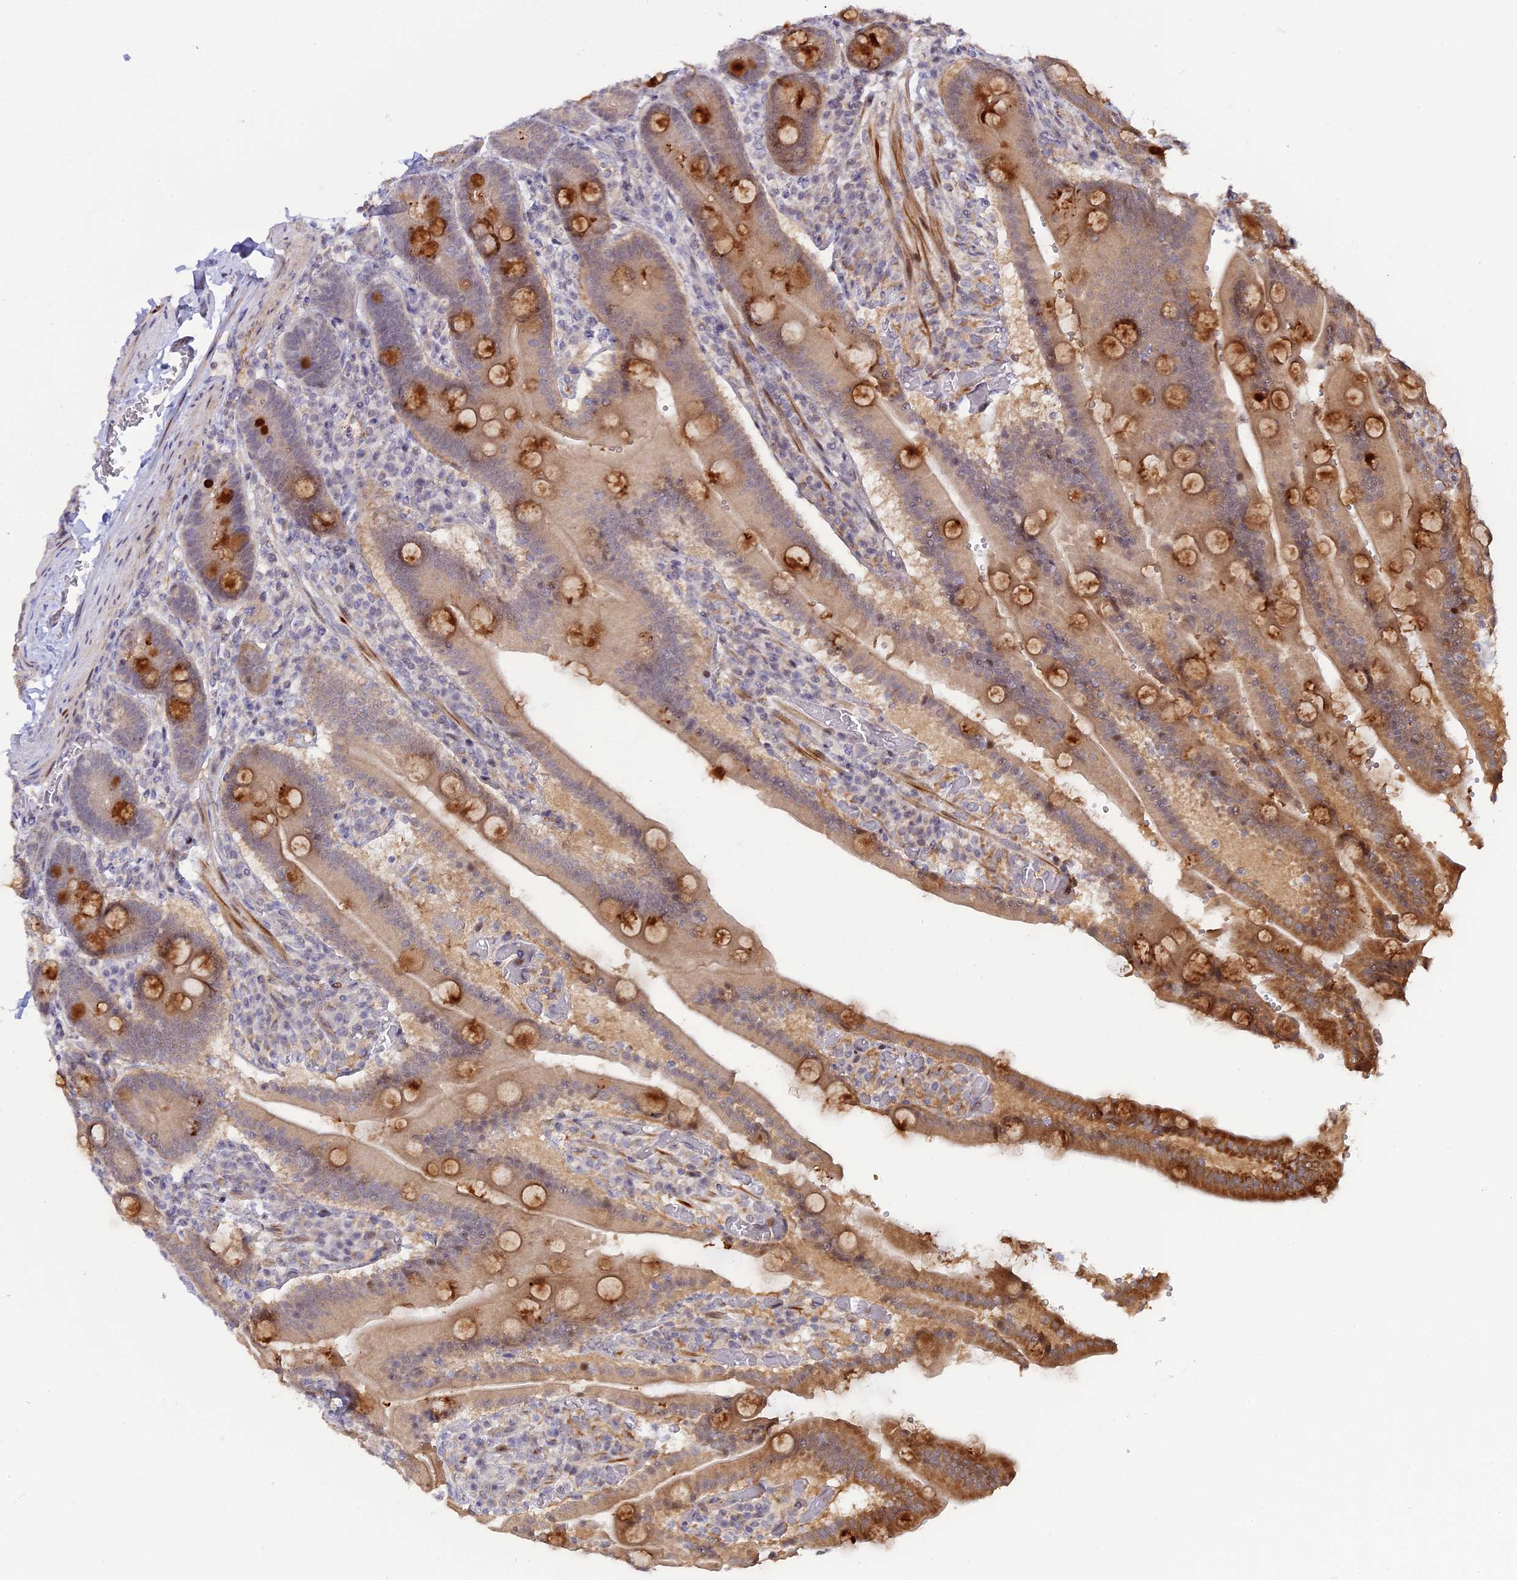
{"staining": {"intensity": "moderate", "quantity": "25%-75%", "location": "cytoplasmic/membranous"}, "tissue": "duodenum", "cell_type": "Glandular cells", "image_type": "normal", "snomed": [{"axis": "morphology", "description": "Normal tissue, NOS"}, {"axis": "topography", "description": "Duodenum"}], "caption": "Glandular cells exhibit moderate cytoplasmic/membranous staining in about 25%-75% of cells in benign duodenum. The staining is performed using DAB brown chromogen to label protein expression. The nuclei are counter-stained blue using hematoxylin.", "gene": "GSKIP", "patient": {"sex": "female", "age": 62}}